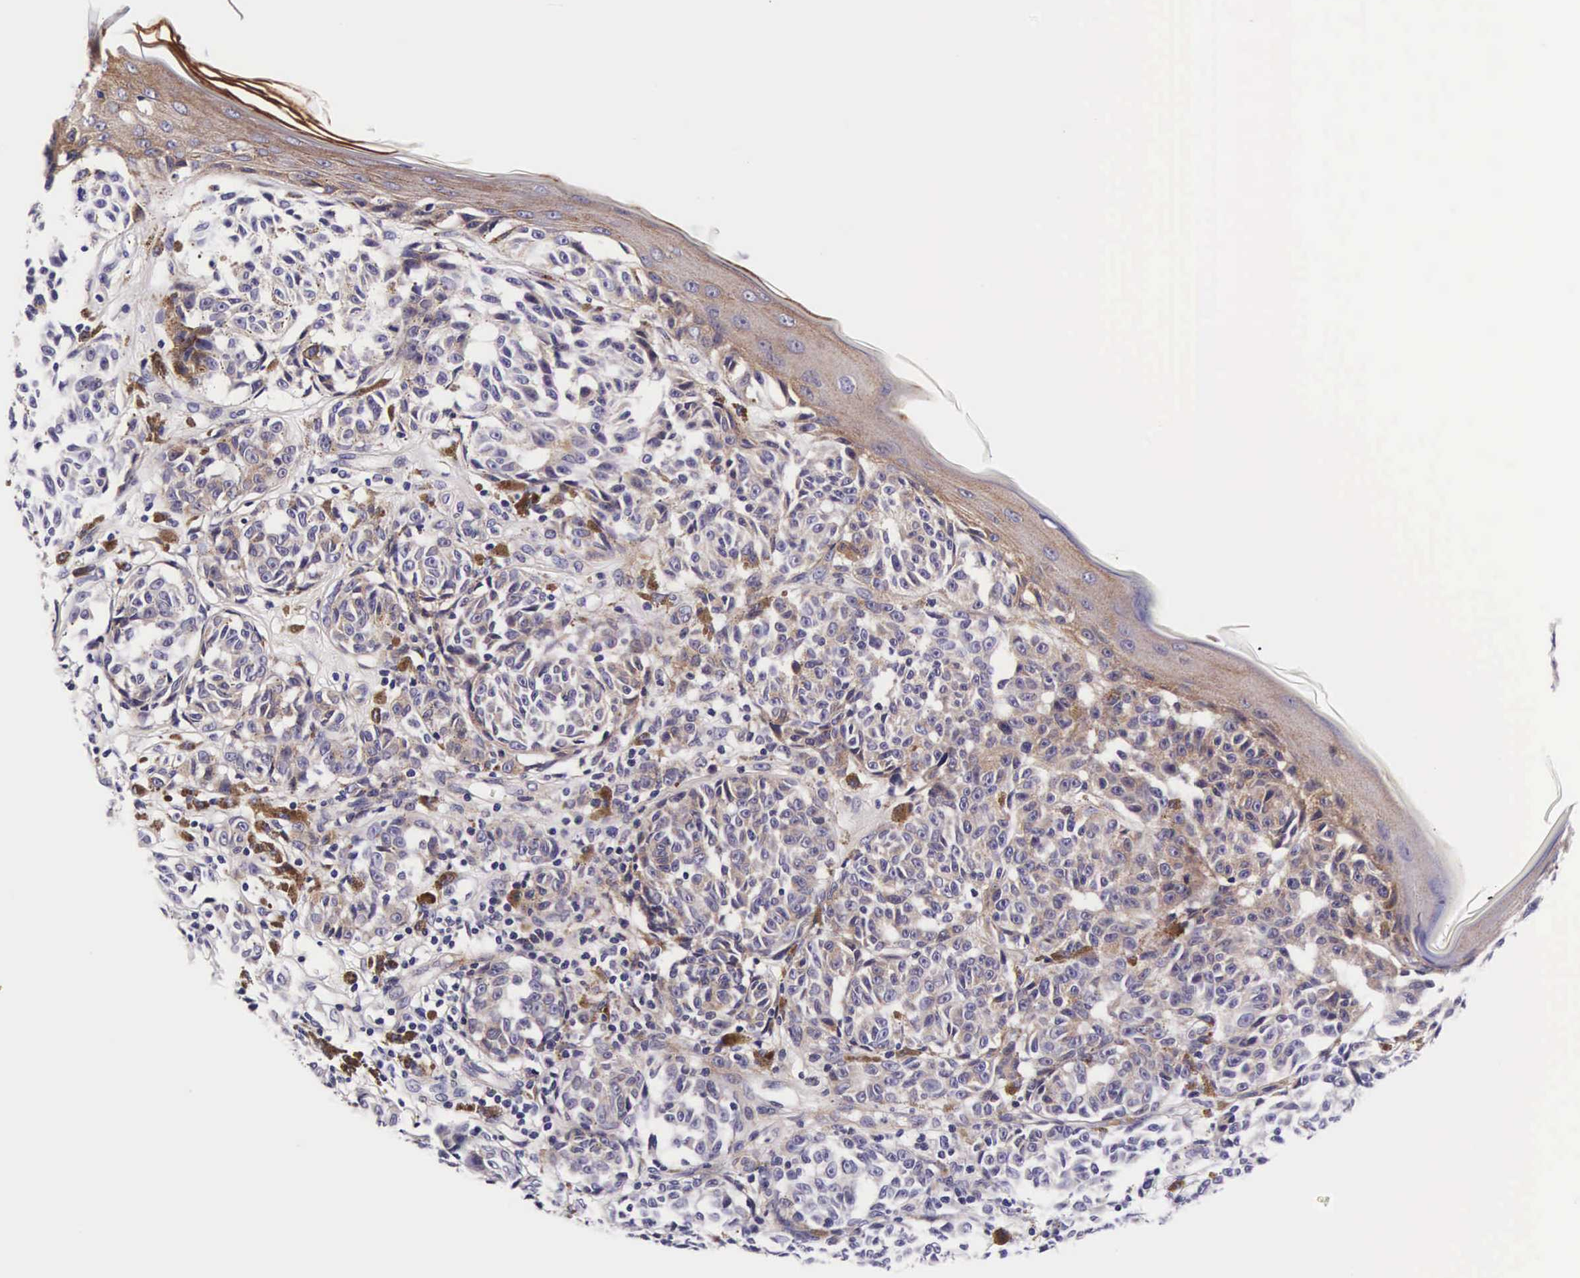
{"staining": {"intensity": "negative", "quantity": "none", "location": "none"}, "tissue": "melanoma", "cell_type": "Tumor cells", "image_type": "cancer", "snomed": [{"axis": "morphology", "description": "Malignant melanoma, NOS"}, {"axis": "topography", "description": "Skin"}], "caption": "DAB (3,3'-diaminobenzidine) immunohistochemical staining of melanoma shows no significant staining in tumor cells. (Brightfield microscopy of DAB (3,3'-diaminobenzidine) IHC at high magnification).", "gene": "UPRT", "patient": {"sex": "male", "age": 49}}